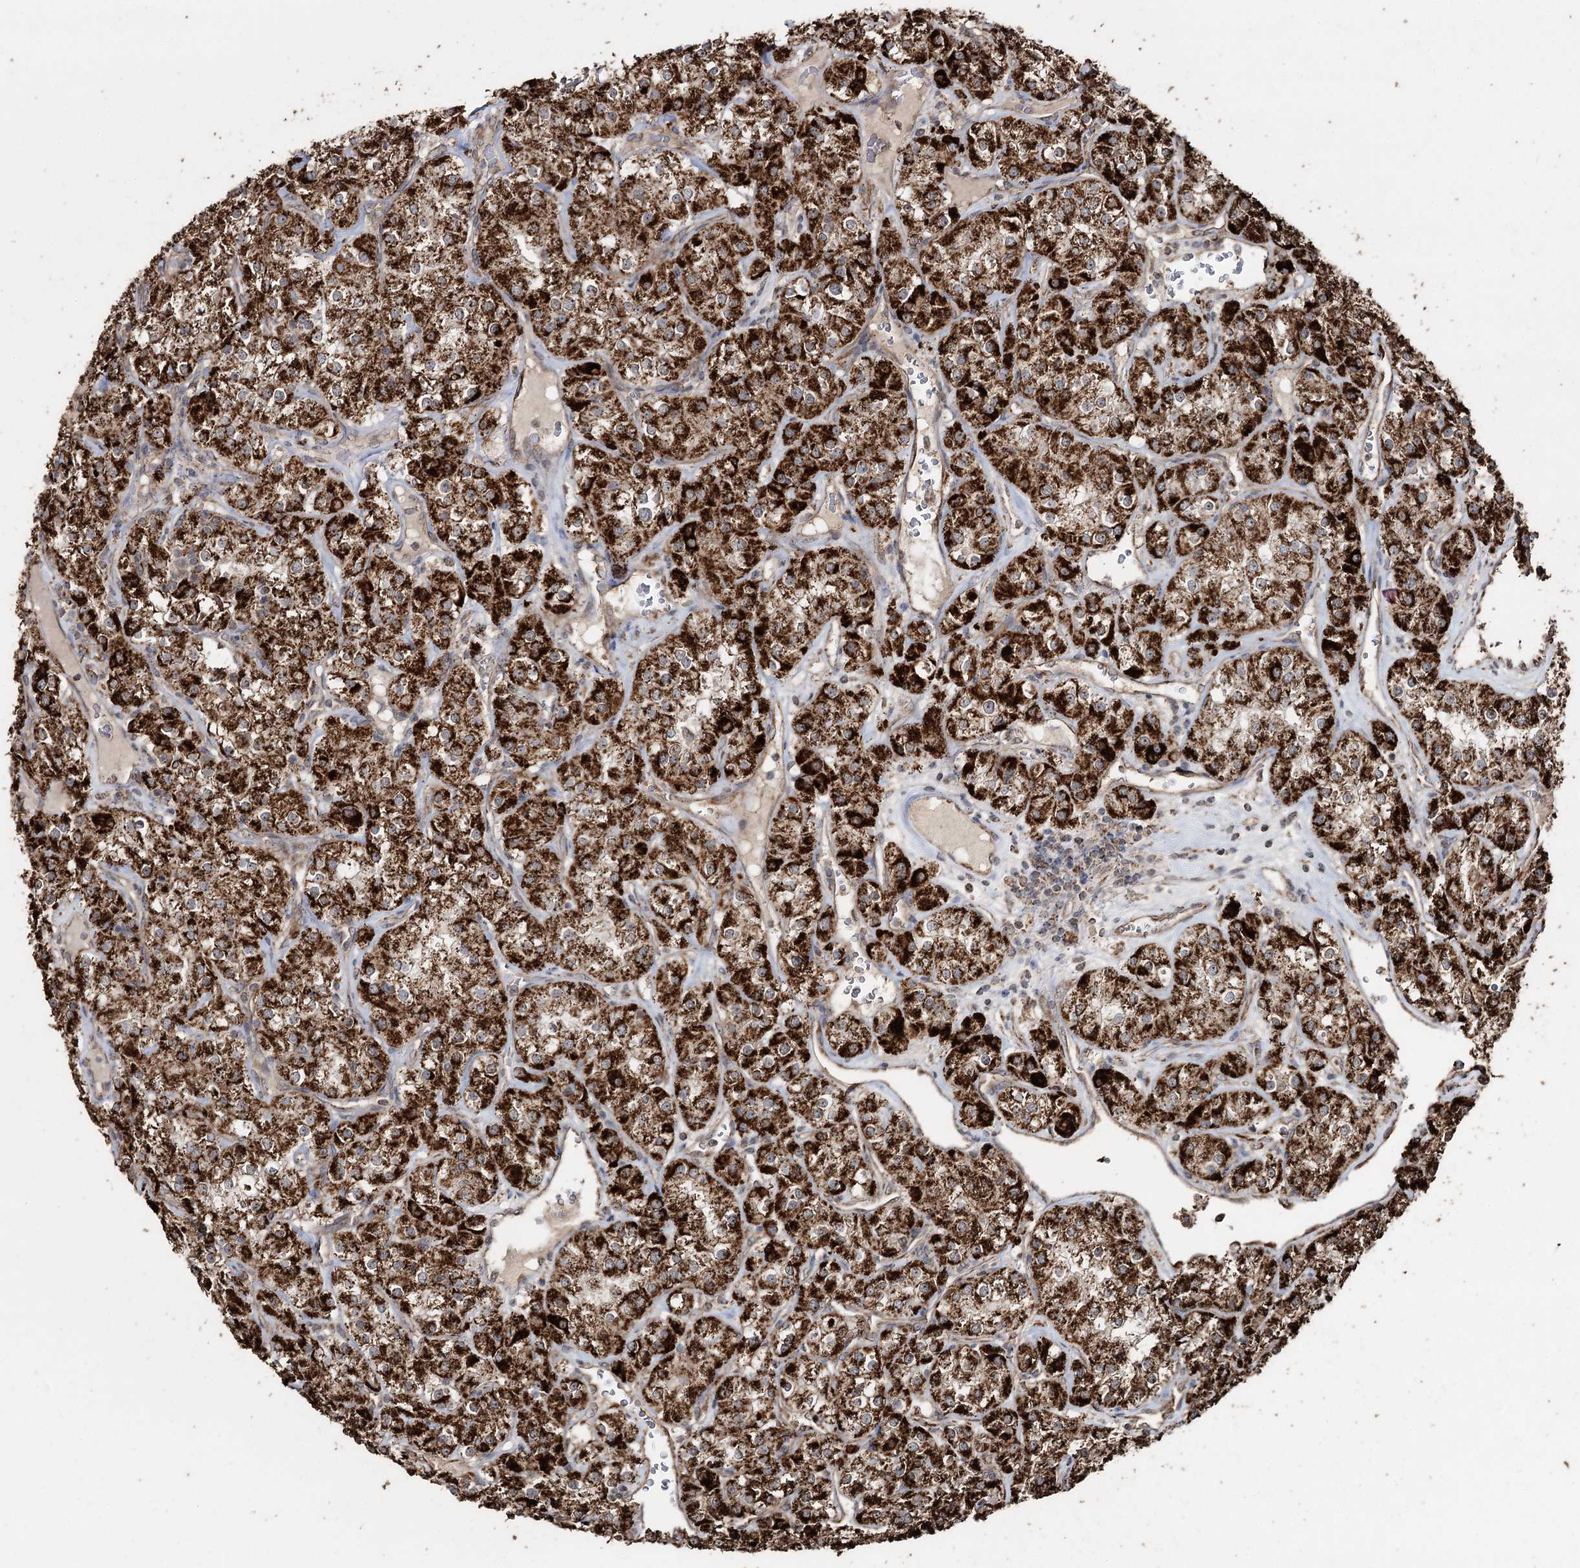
{"staining": {"intensity": "strong", "quantity": ">75%", "location": "cytoplasmic/membranous"}, "tissue": "renal cancer", "cell_type": "Tumor cells", "image_type": "cancer", "snomed": [{"axis": "morphology", "description": "Adenocarcinoma, NOS"}, {"axis": "topography", "description": "Kidney"}], "caption": "Brown immunohistochemical staining in renal cancer (adenocarcinoma) reveals strong cytoplasmic/membranous expression in about >75% of tumor cells. The staining was performed using DAB (3,3'-diaminobenzidine) to visualize the protein expression in brown, while the nuclei were stained in blue with hematoxylin (Magnification: 20x).", "gene": "SLF2", "patient": {"sex": "male", "age": 77}}